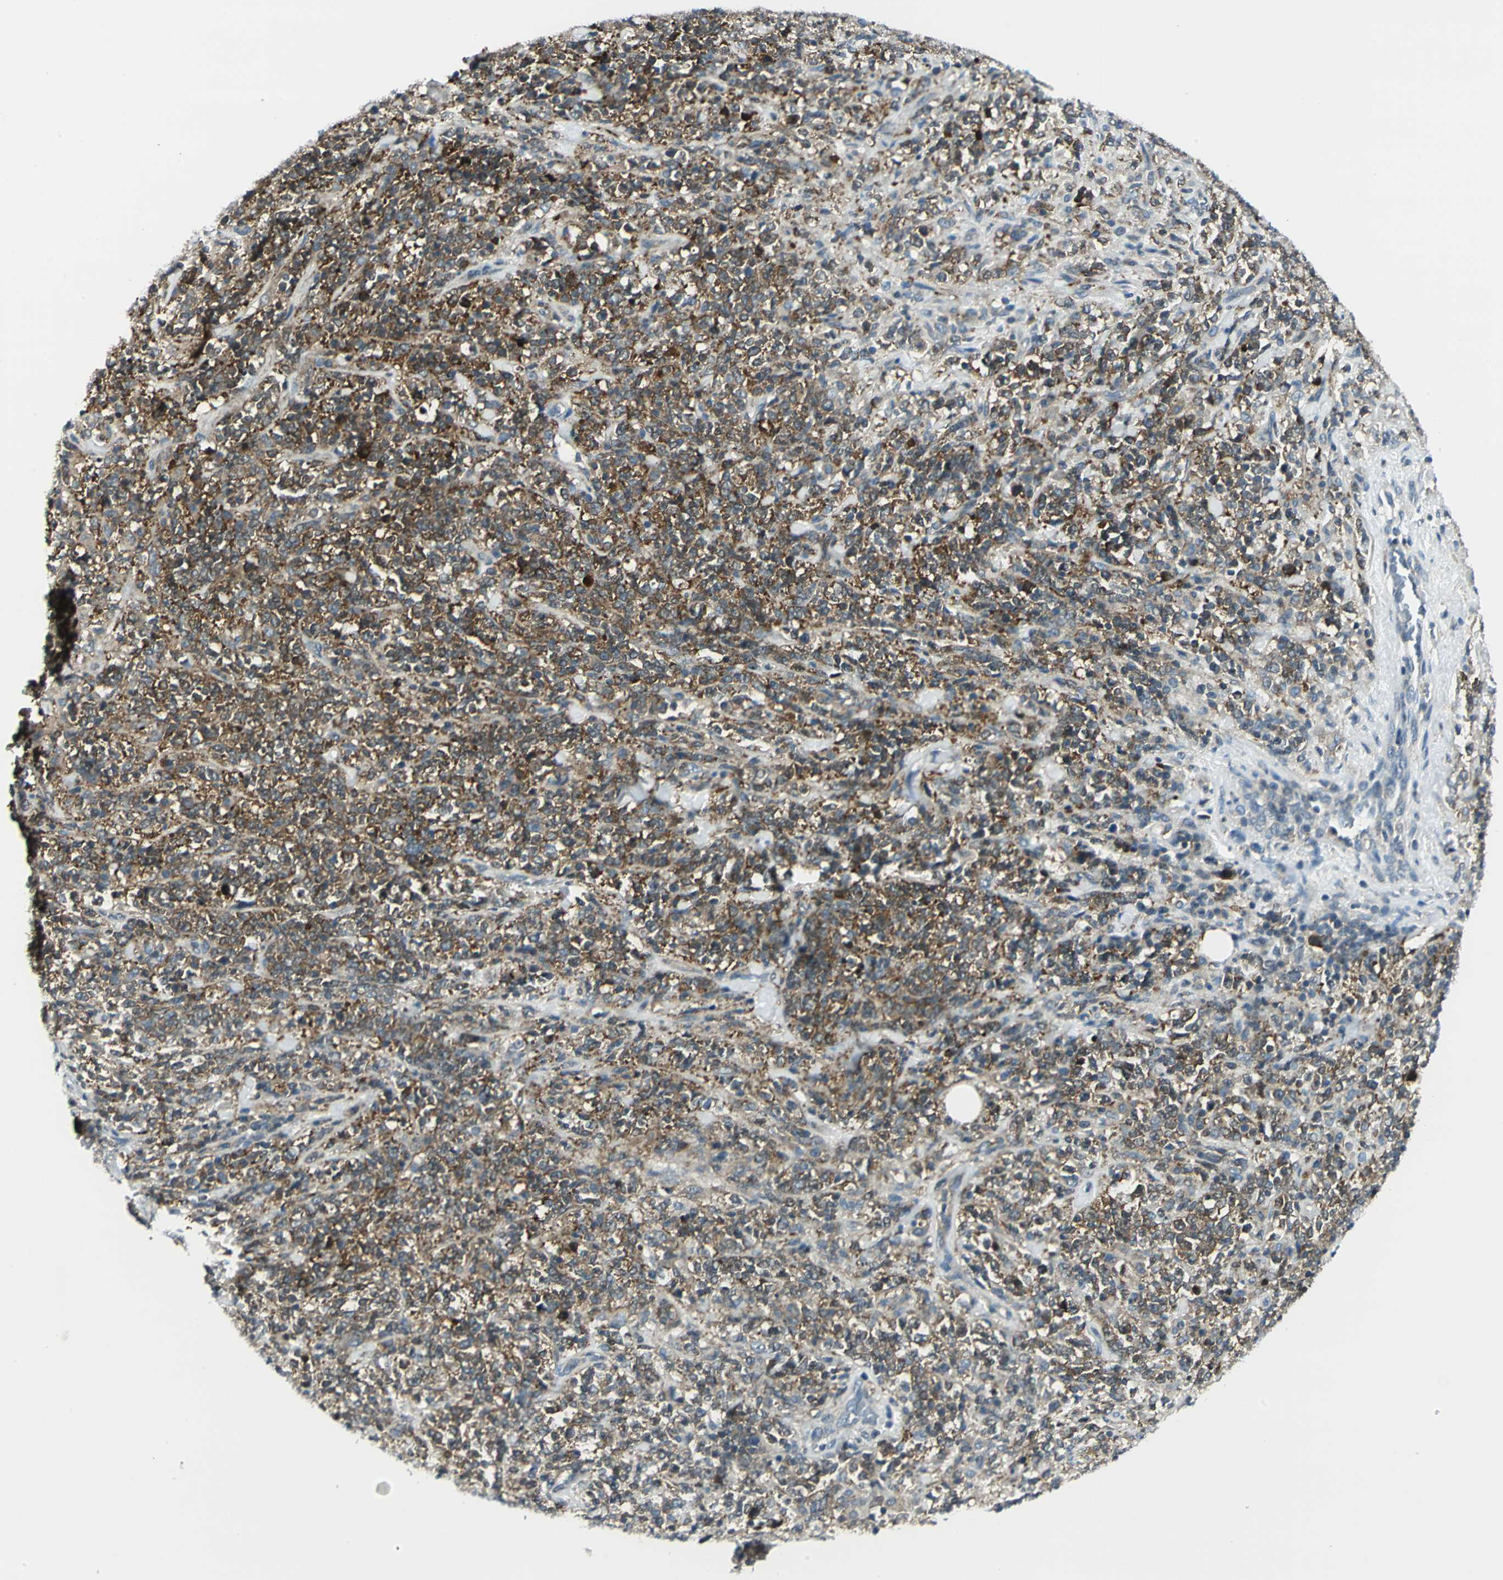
{"staining": {"intensity": "moderate", "quantity": ">75%", "location": "cytoplasmic/membranous"}, "tissue": "lymphoma", "cell_type": "Tumor cells", "image_type": "cancer", "snomed": [{"axis": "morphology", "description": "Malignant lymphoma, non-Hodgkin's type, High grade"}, {"axis": "topography", "description": "Soft tissue"}], "caption": "This image demonstrates malignant lymphoma, non-Hodgkin's type (high-grade) stained with IHC to label a protein in brown. The cytoplasmic/membranous of tumor cells show moderate positivity for the protein. Nuclei are counter-stained blue.", "gene": "ALDOA", "patient": {"sex": "male", "age": 18}}